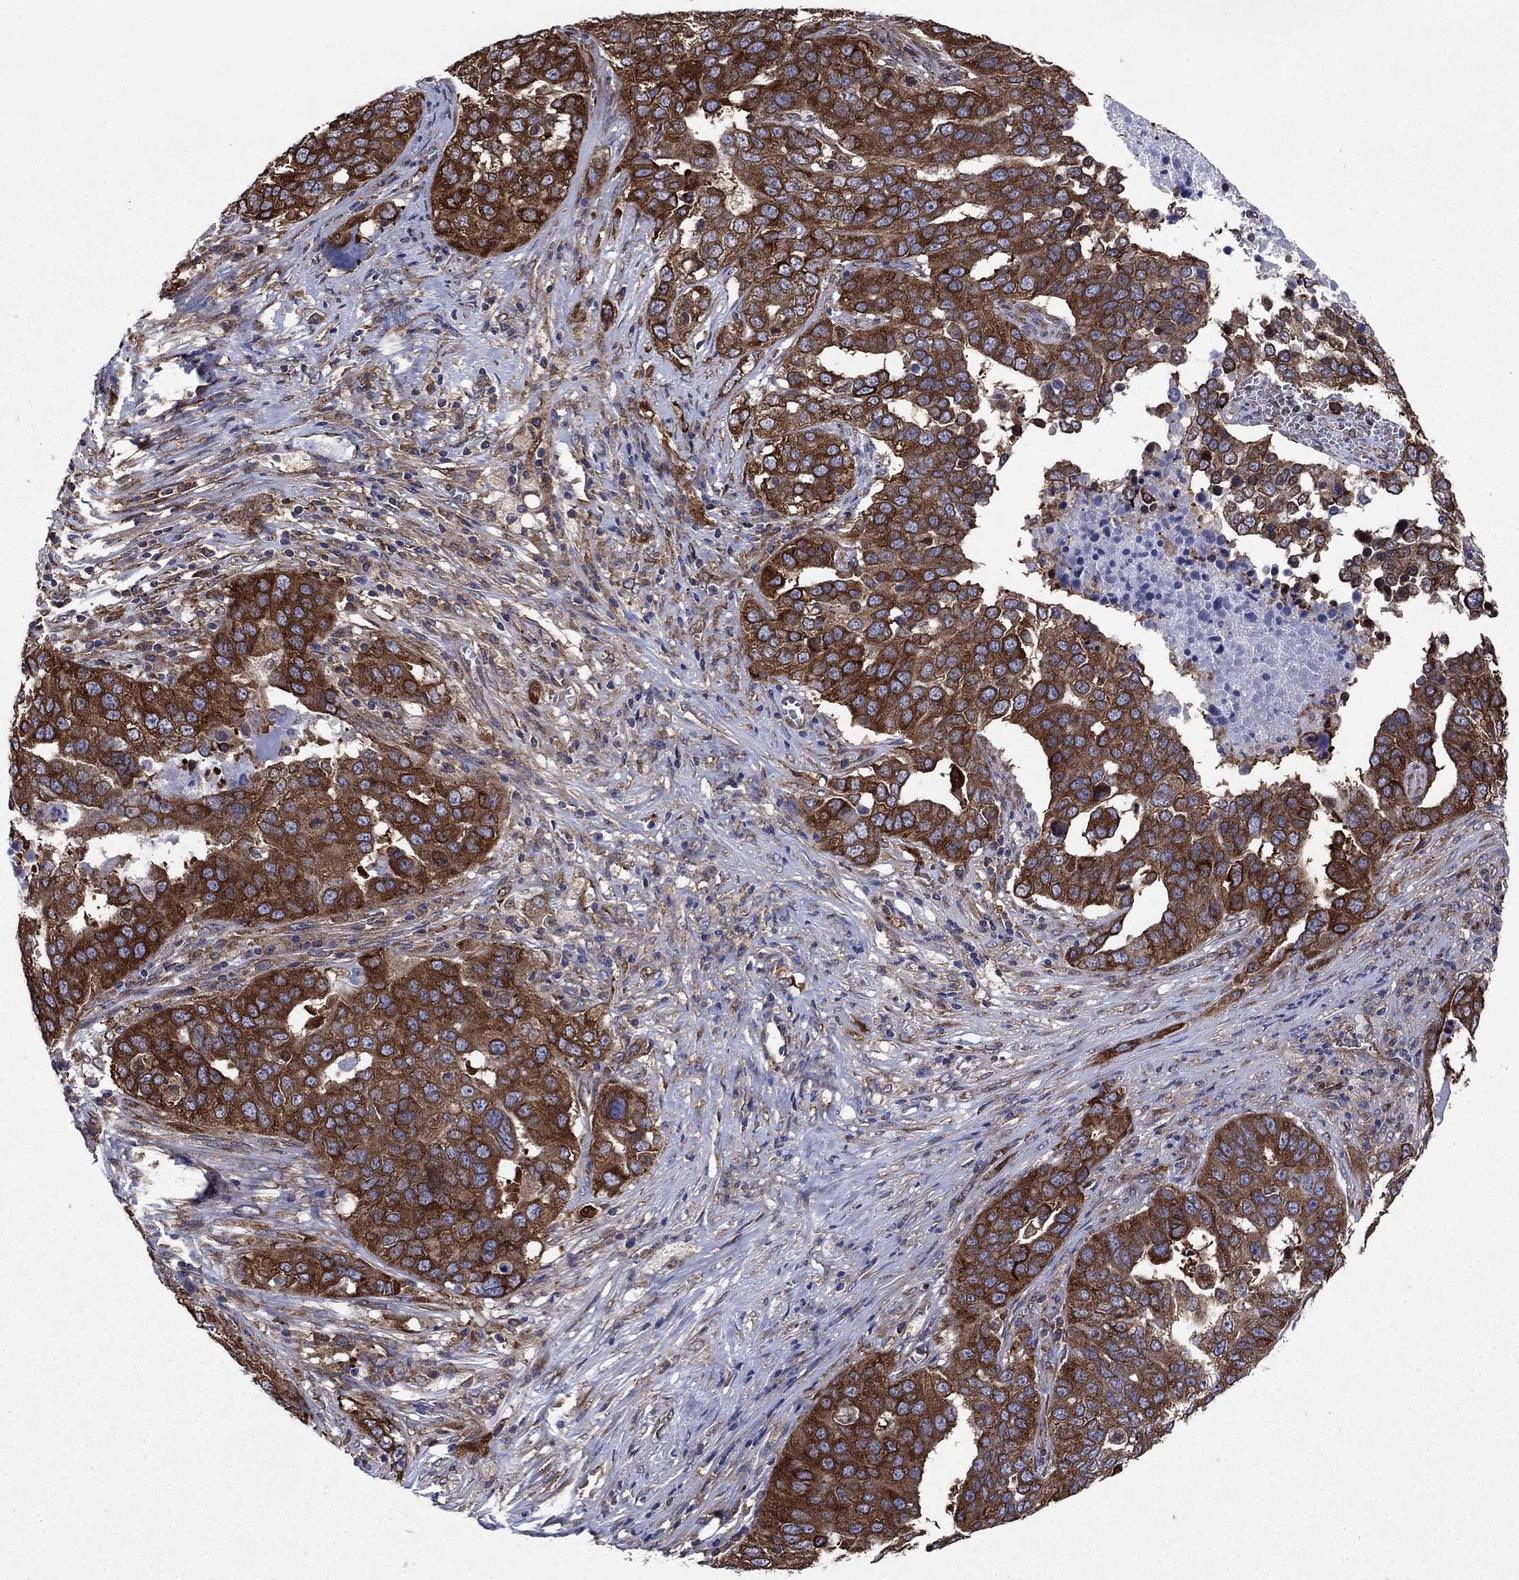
{"staining": {"intensity": "strong", "quantity": ">75%", "location": "cytoplasmic/membranous"}, "tissue": "ovarian cancer", "cell_type": "Tumor cells", "image_type": "cancer", "snomed": [{"axis": "morphology", "description": "Carcinoma, endometroid"}, {"axis": "topography", "description": "Soft tissue"}, {"axis": "topography", "description": "Ovary"}], "caption": "A high-resolution photomicrograph shows immunohistochemistry staining of ovarian cancer, which exhibits strong cytoplasmic/membranous expression in approximately >75% of tumor cells. (IHC, brightfield microscopy, high magnification).", "gene": "YBX1", "patient": {"sex": "female", "age": 52}}